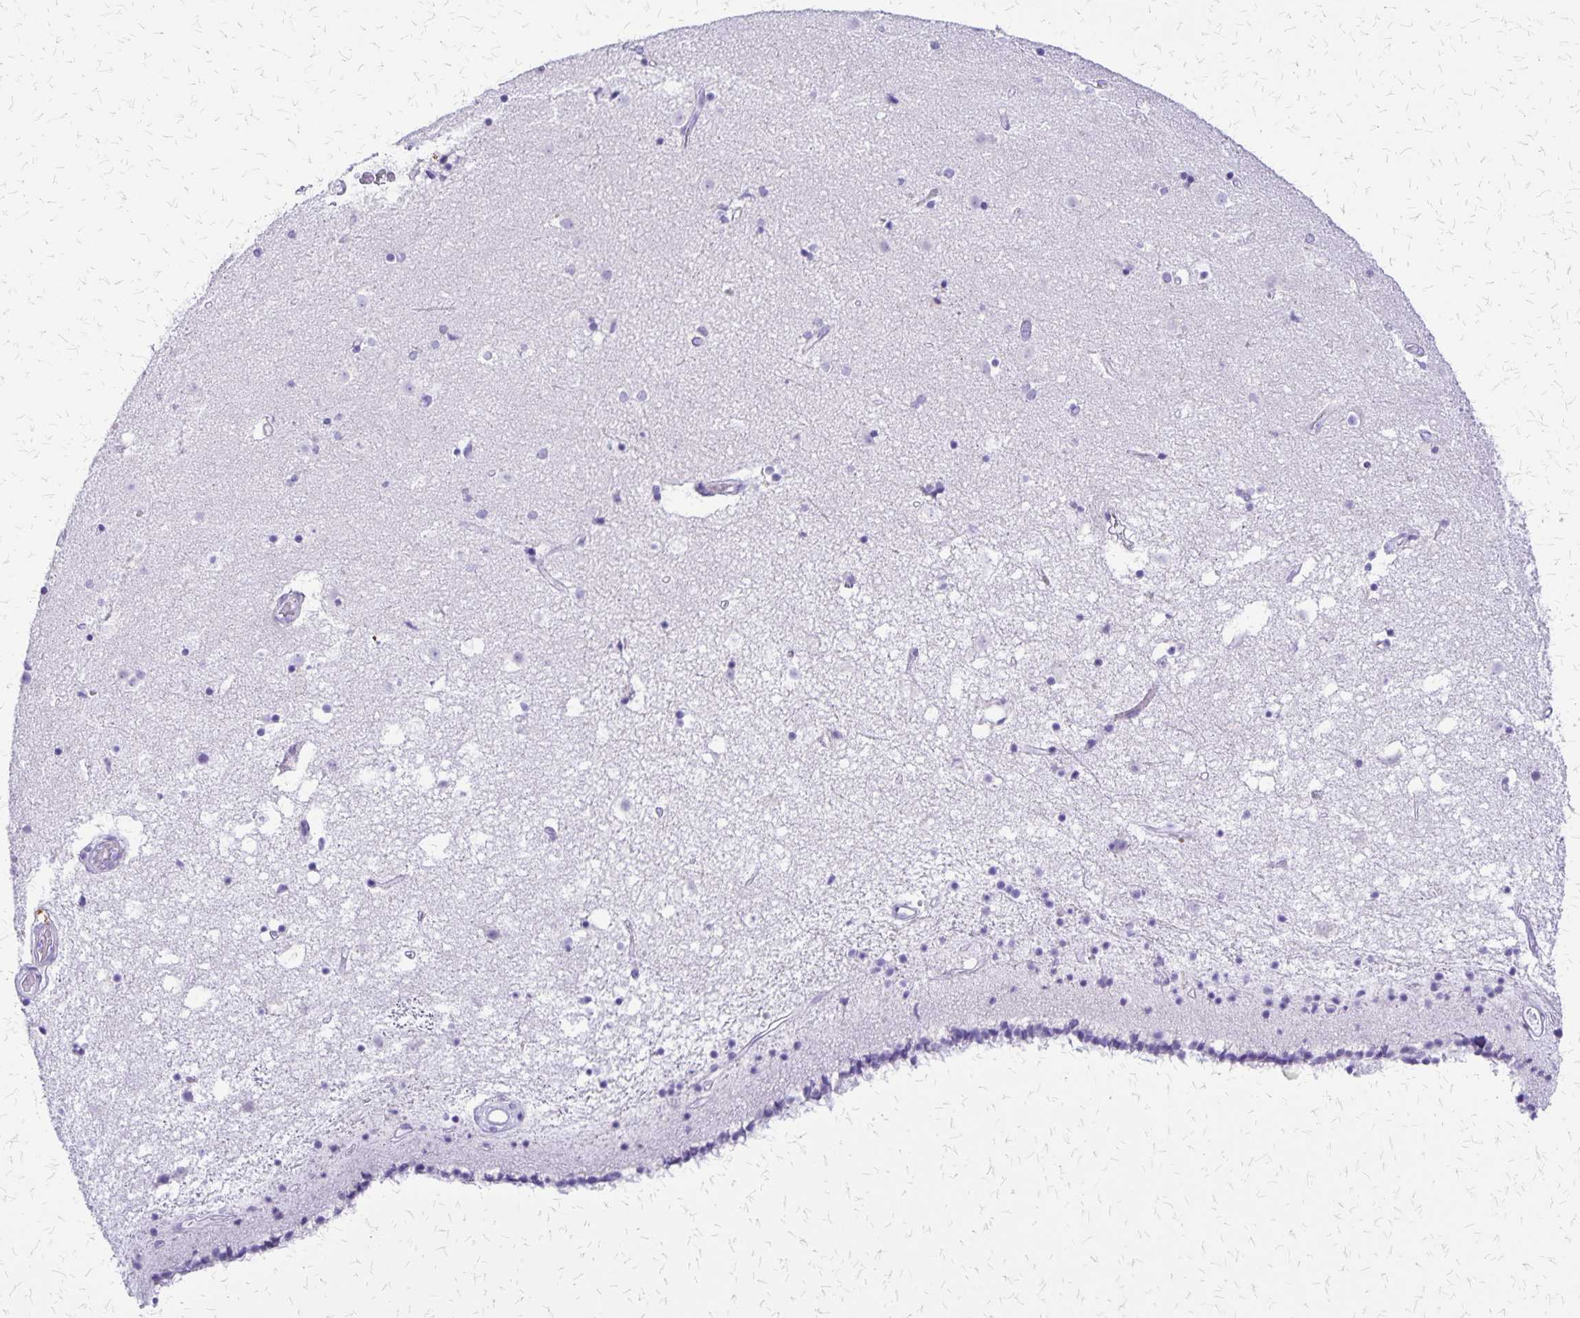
{"staining": {"intensity": "negative", "quantity": "none", "location": "none"}, "tissue": "caudate", "cell_type": "Glial cells", "image_type": "normal", "snomed": [{"axis": "morphology", "description": "Normal tissue, NOS"}, {"axis": "topography", "description": "Lateral ventricle wall"}], "caption": "Immunohistochemical staining of normal human caudate displays no significant staining in glial cells.", "gene": "SLC13A2", "patient": {"sex": "female", "age": 71}}